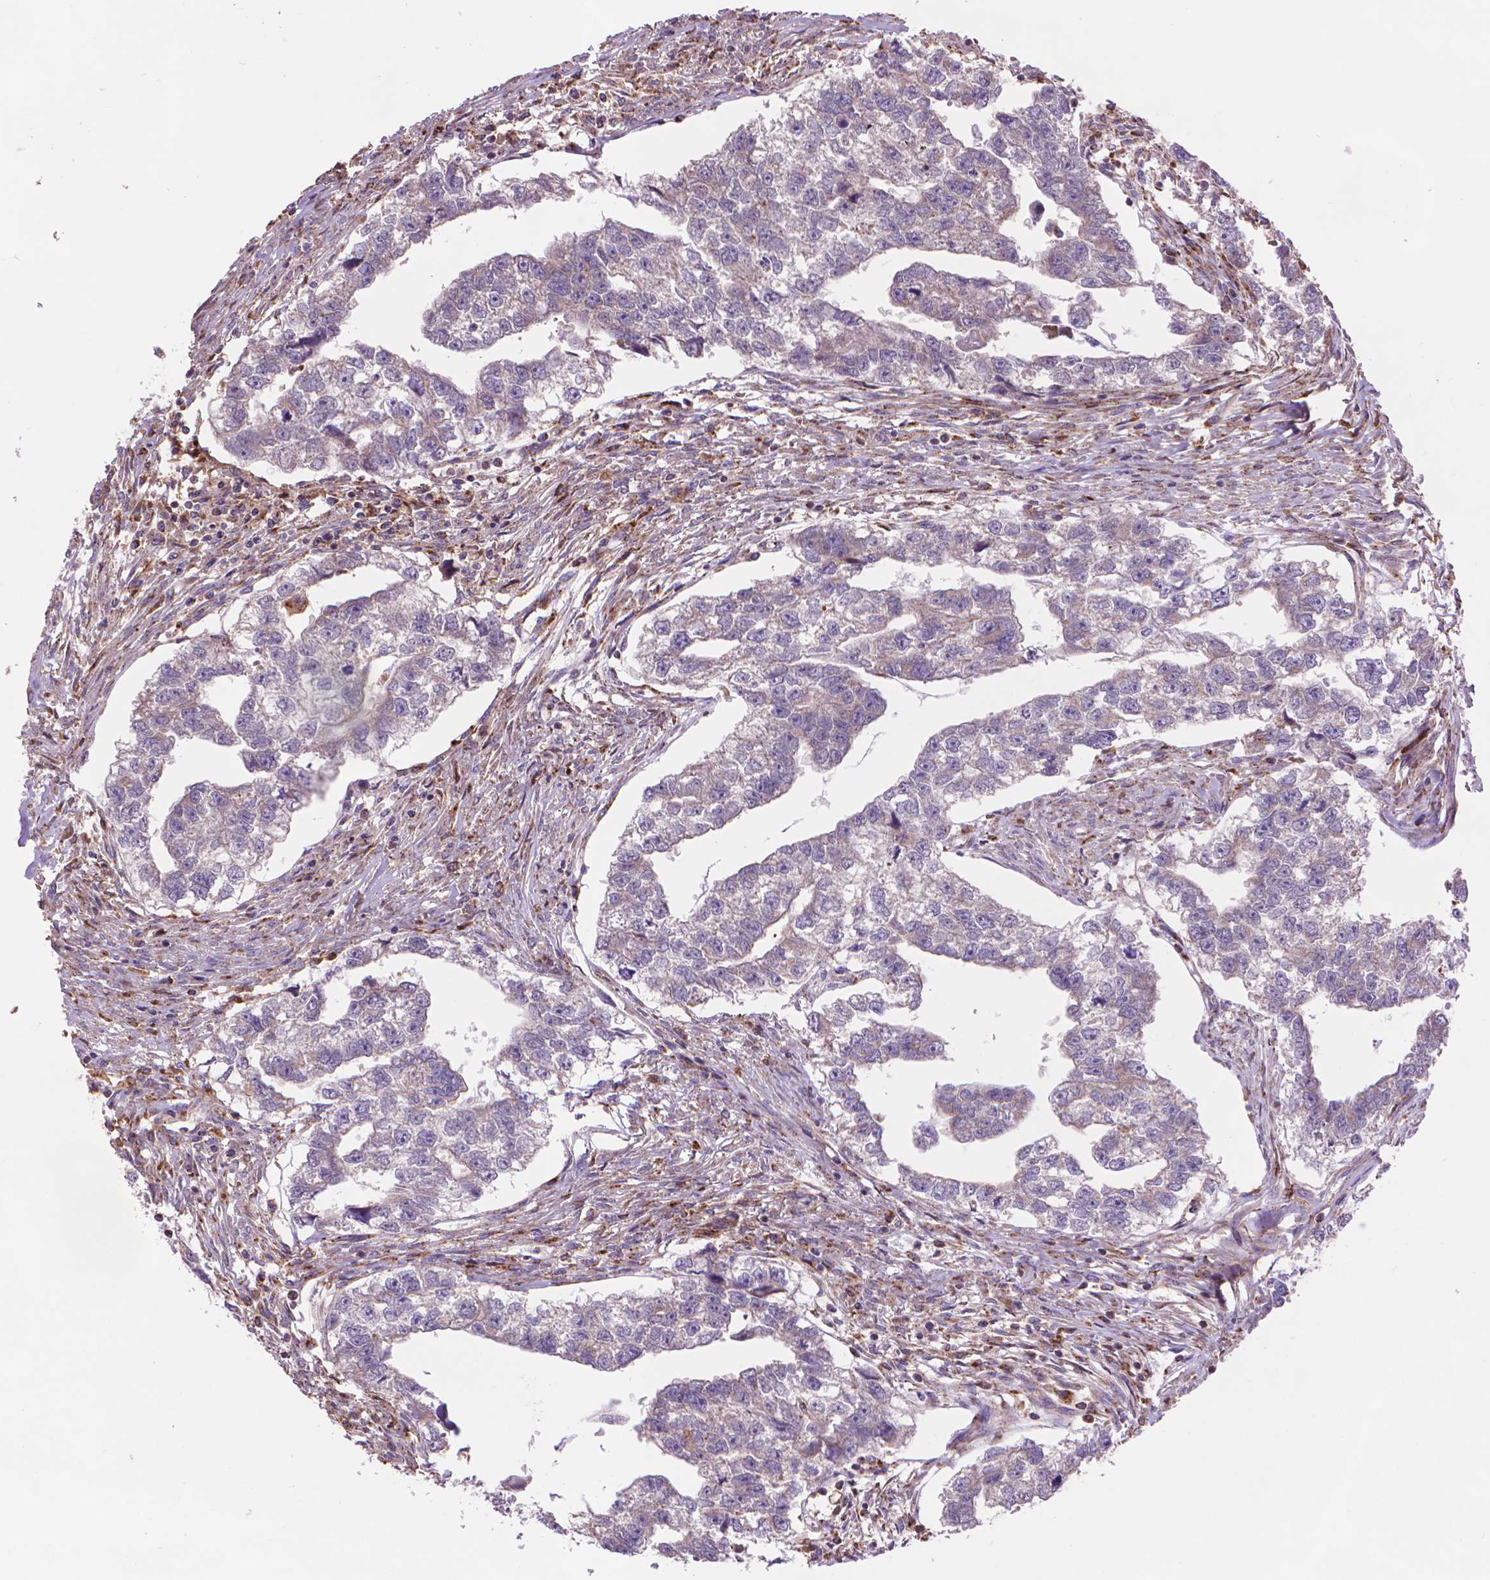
{"staining": {"intensity": "negative", "quantity": "none", "location": "none"}, "tissue": "testis cancer", "cell_type": "Tumor cells", "image_type": "cancer", "snomed": [{"axis": "morphology", "description": "Carcinoma, Embryonal, NOS"}, {"axis": "morphology", "description": "Teratoma, malignant, NOS"}, {"axis": "topography", "description": "Testis"}], "caption": "This histopathology image is of testis cancer stained with immunohistochemistry to label a protein in brown with the nuclei are counter-stained blue. There is no staining in tumor cells. (Stains: DAB (3,3'-diaminobenzidine) IHC with hematoxylin counter stain, Microscopy: brightfield microscopy at high magnification).", "gene": "GLB1", "patient": {"sex": "male", "age": 44}}